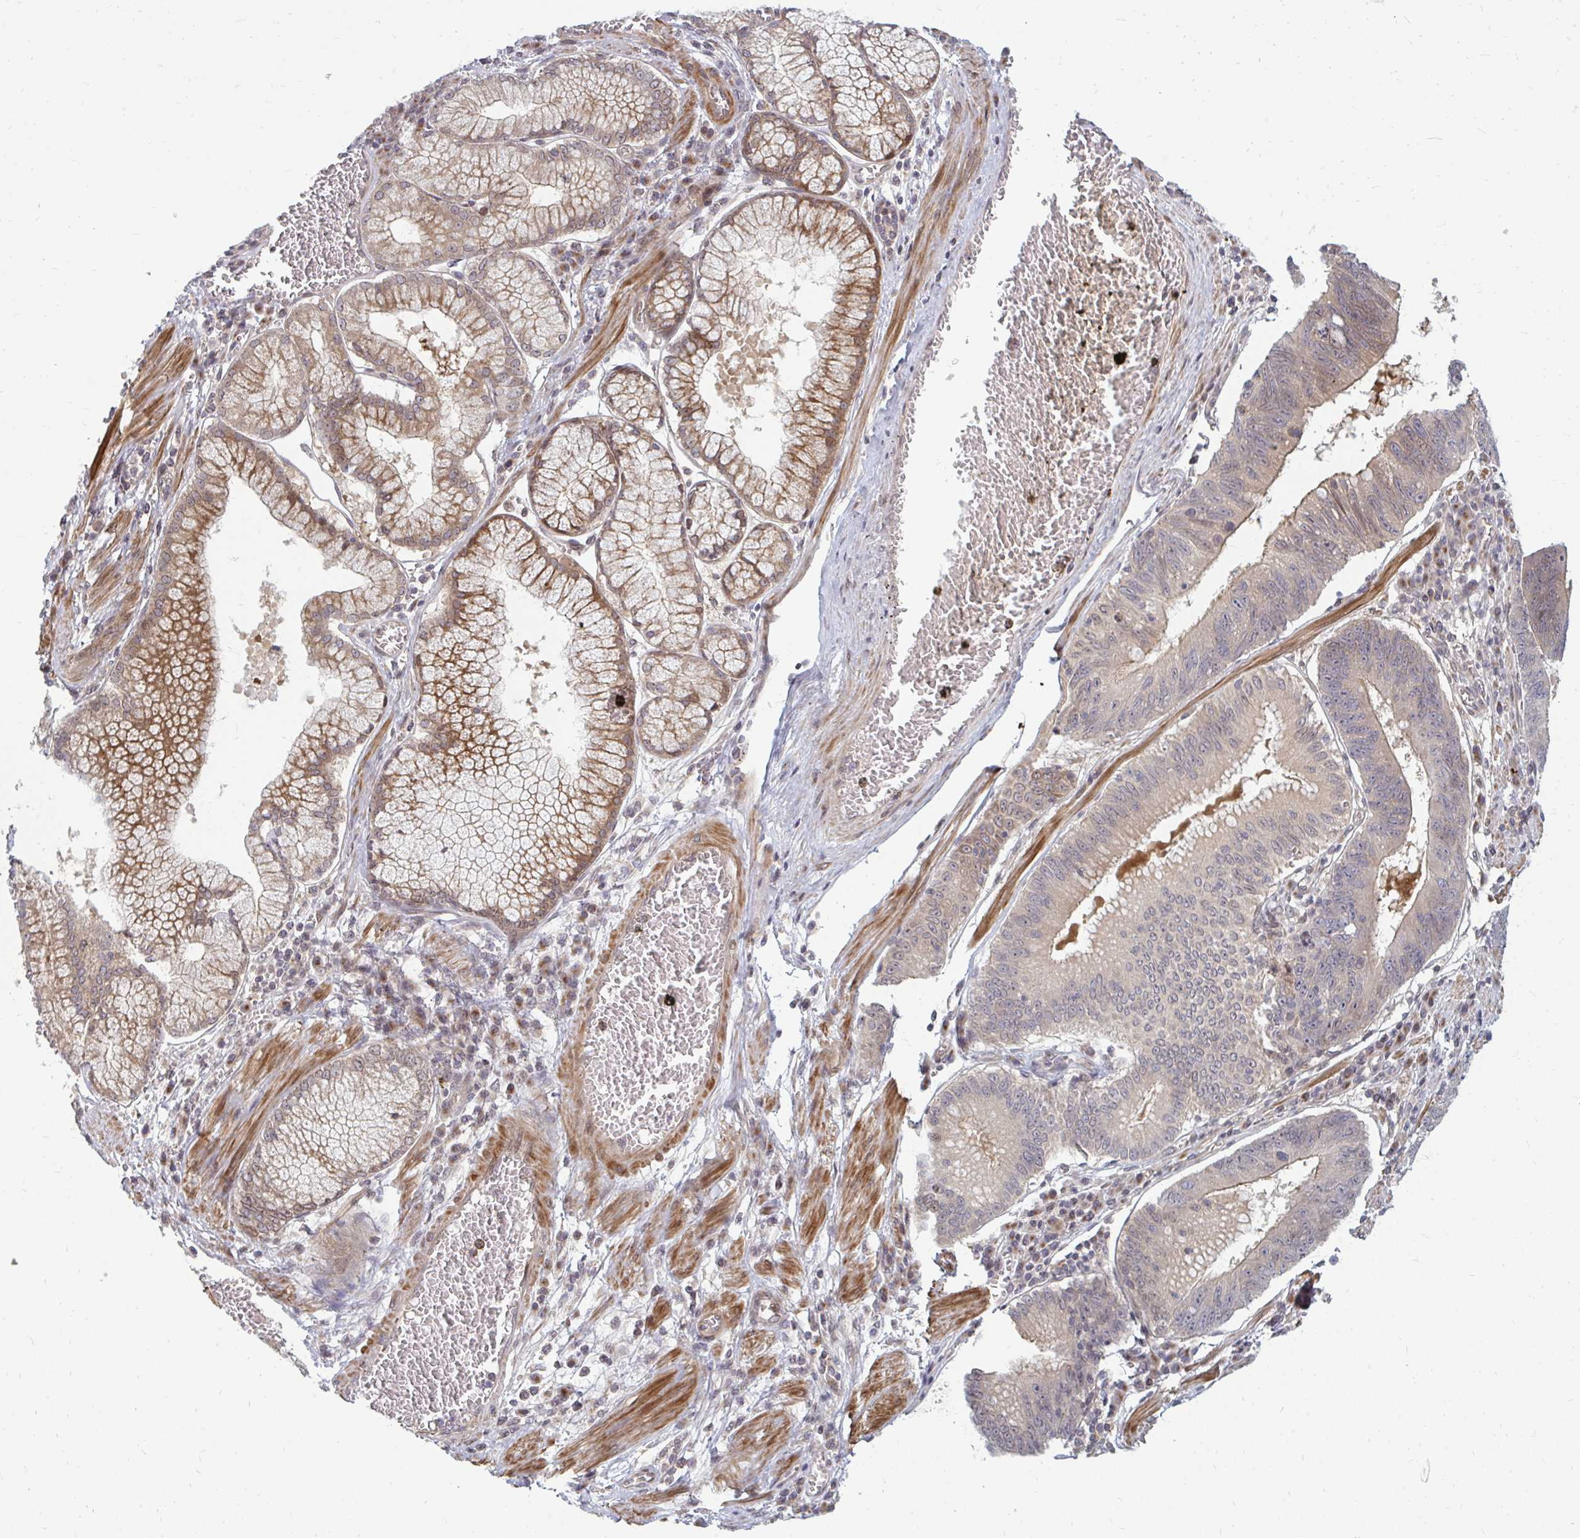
{"staining": {"intensity": "moderate", "quantity": "<25%", "location": "cytoplasmic/membranous"}, "tissue": "stomach cancer", "cell_type": "Tumor cells", "image_type": "cancer", "snomed": [{"axis": "morphology", "description": "Adenocarcinoma, NOS"}, {"axis": "topography", "description": "Stomach"}], "caption": "Adenocarcinoma (stomach) stained for a protein (brown) displays moderate cytoplasmic/membranous positive expression in about <25% of tumor cells.", "gene": "ZNF285", "patient": {"sex": "male", "age": 59}}